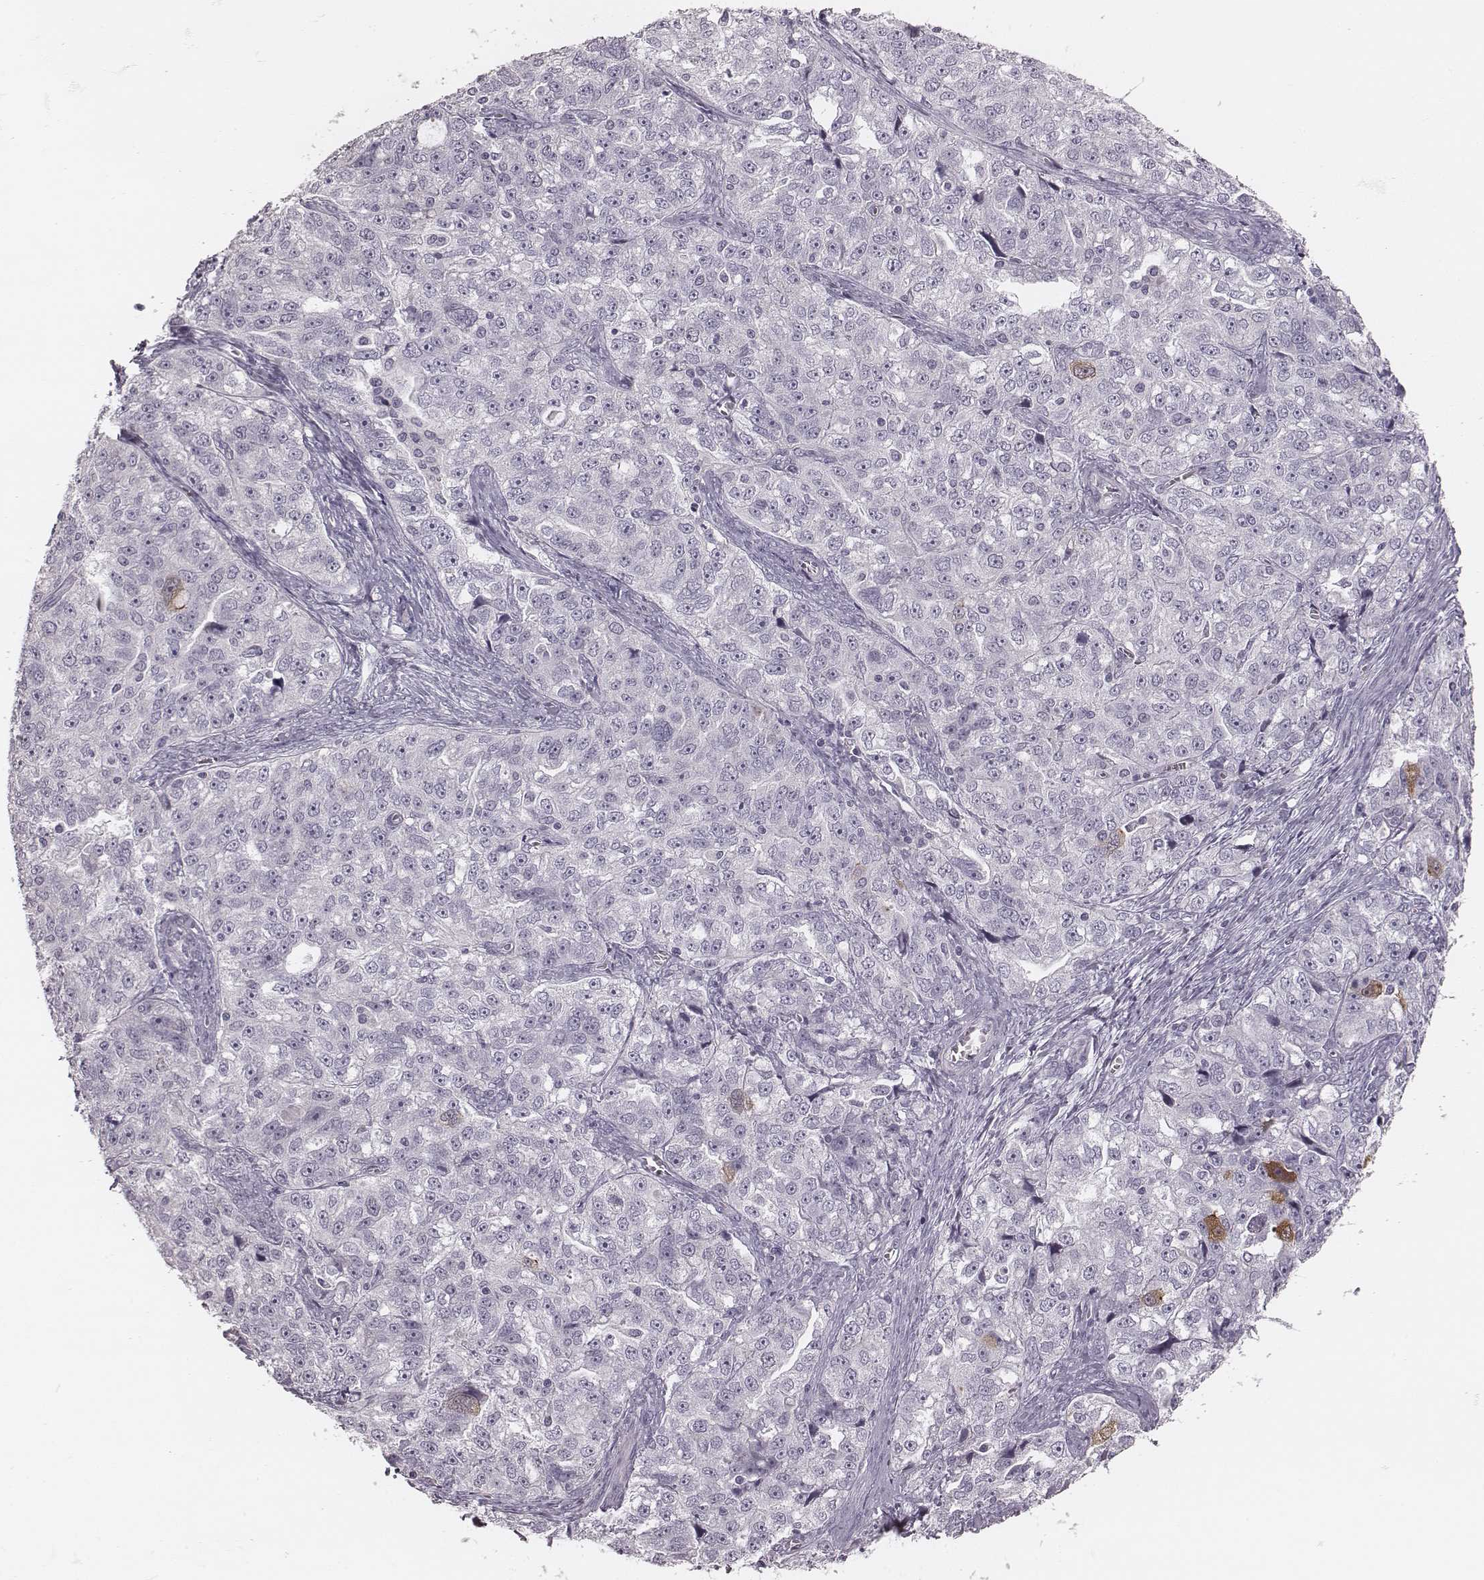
{"staining": {"intensity": "negative", "quantity": "none", "location": "none"}, "tissue": "ovarian cancer", "cell_type": "Tumor cells", "image_type": "cancer", "snomed": [{"axis": "morphology", "description": "Cystadenocarcinoma, serous, NOS"}, {"axis": "topography", "description": "Ovary"}], "caption": "This histopathology image is of ovarian serous cystadenocarcinoma stained with IHC to label a protein in brown with the nuclei are counter-stained blue. There is no expression in tumor cells.", "gene": "SPA17", "patient": {"sex": "female", "age": 51}}